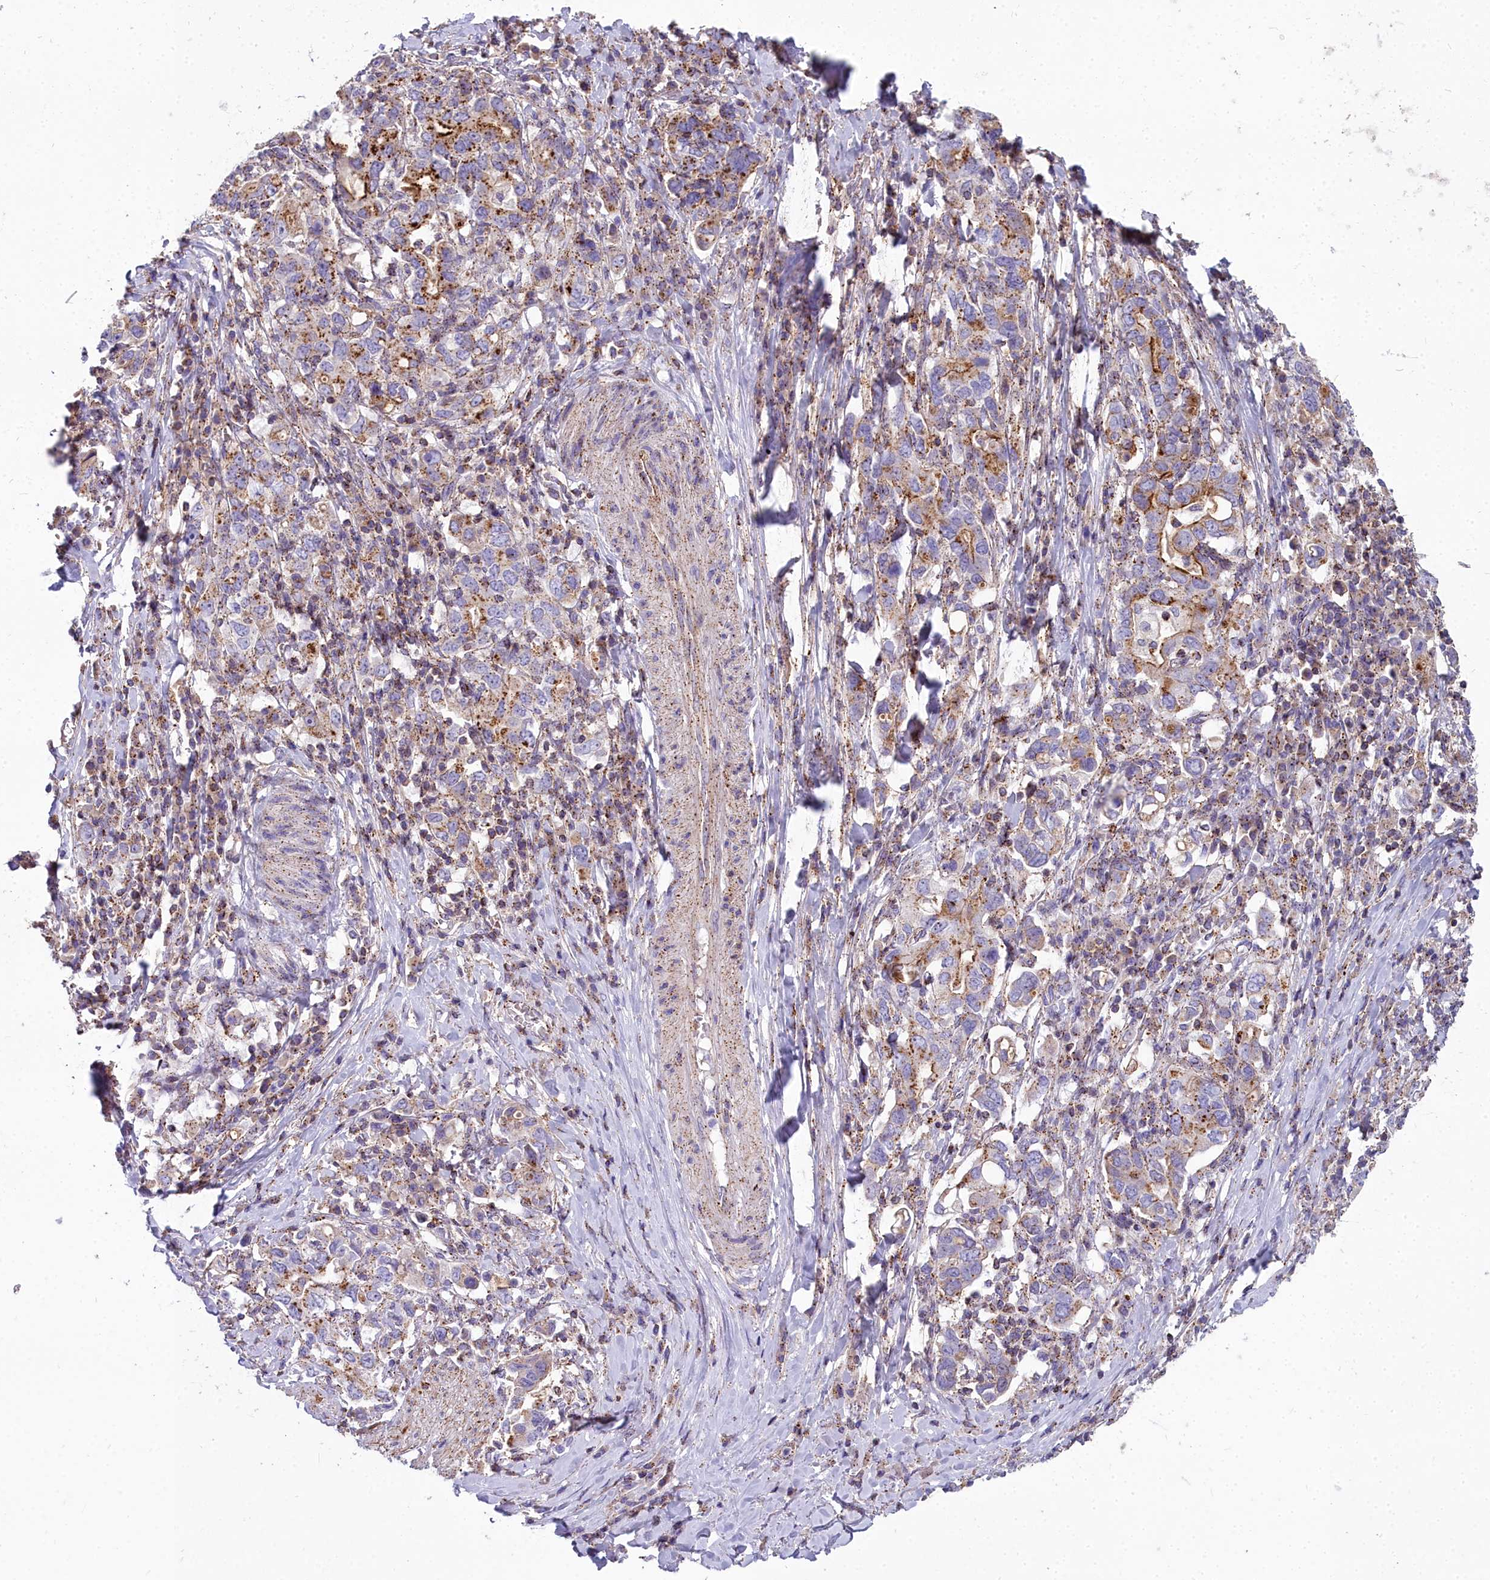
{"staining": {"intensity": "moderate", "quantity": "25%-75%", "location": "cytoplasmic/membranous"}, "tissue": "stomach cancer", "cell_type": "Tumor cells", "image_type": "cancer", "snomed": [{"axis": "morphology", "description": "Adenocarcinoma, NOS"}, {"axis": "topography", "description": "Stomach, upper"}, {"axis": "topography", "description": "Stomach"}], "caption": "Stomach adenocarcinoma stained for a protein demonstrates moderate cytoplasmic/membranous positivity in tumor cells.", "gene": "FRMPD1", "patient": {"sex": "male", "age": 62}}